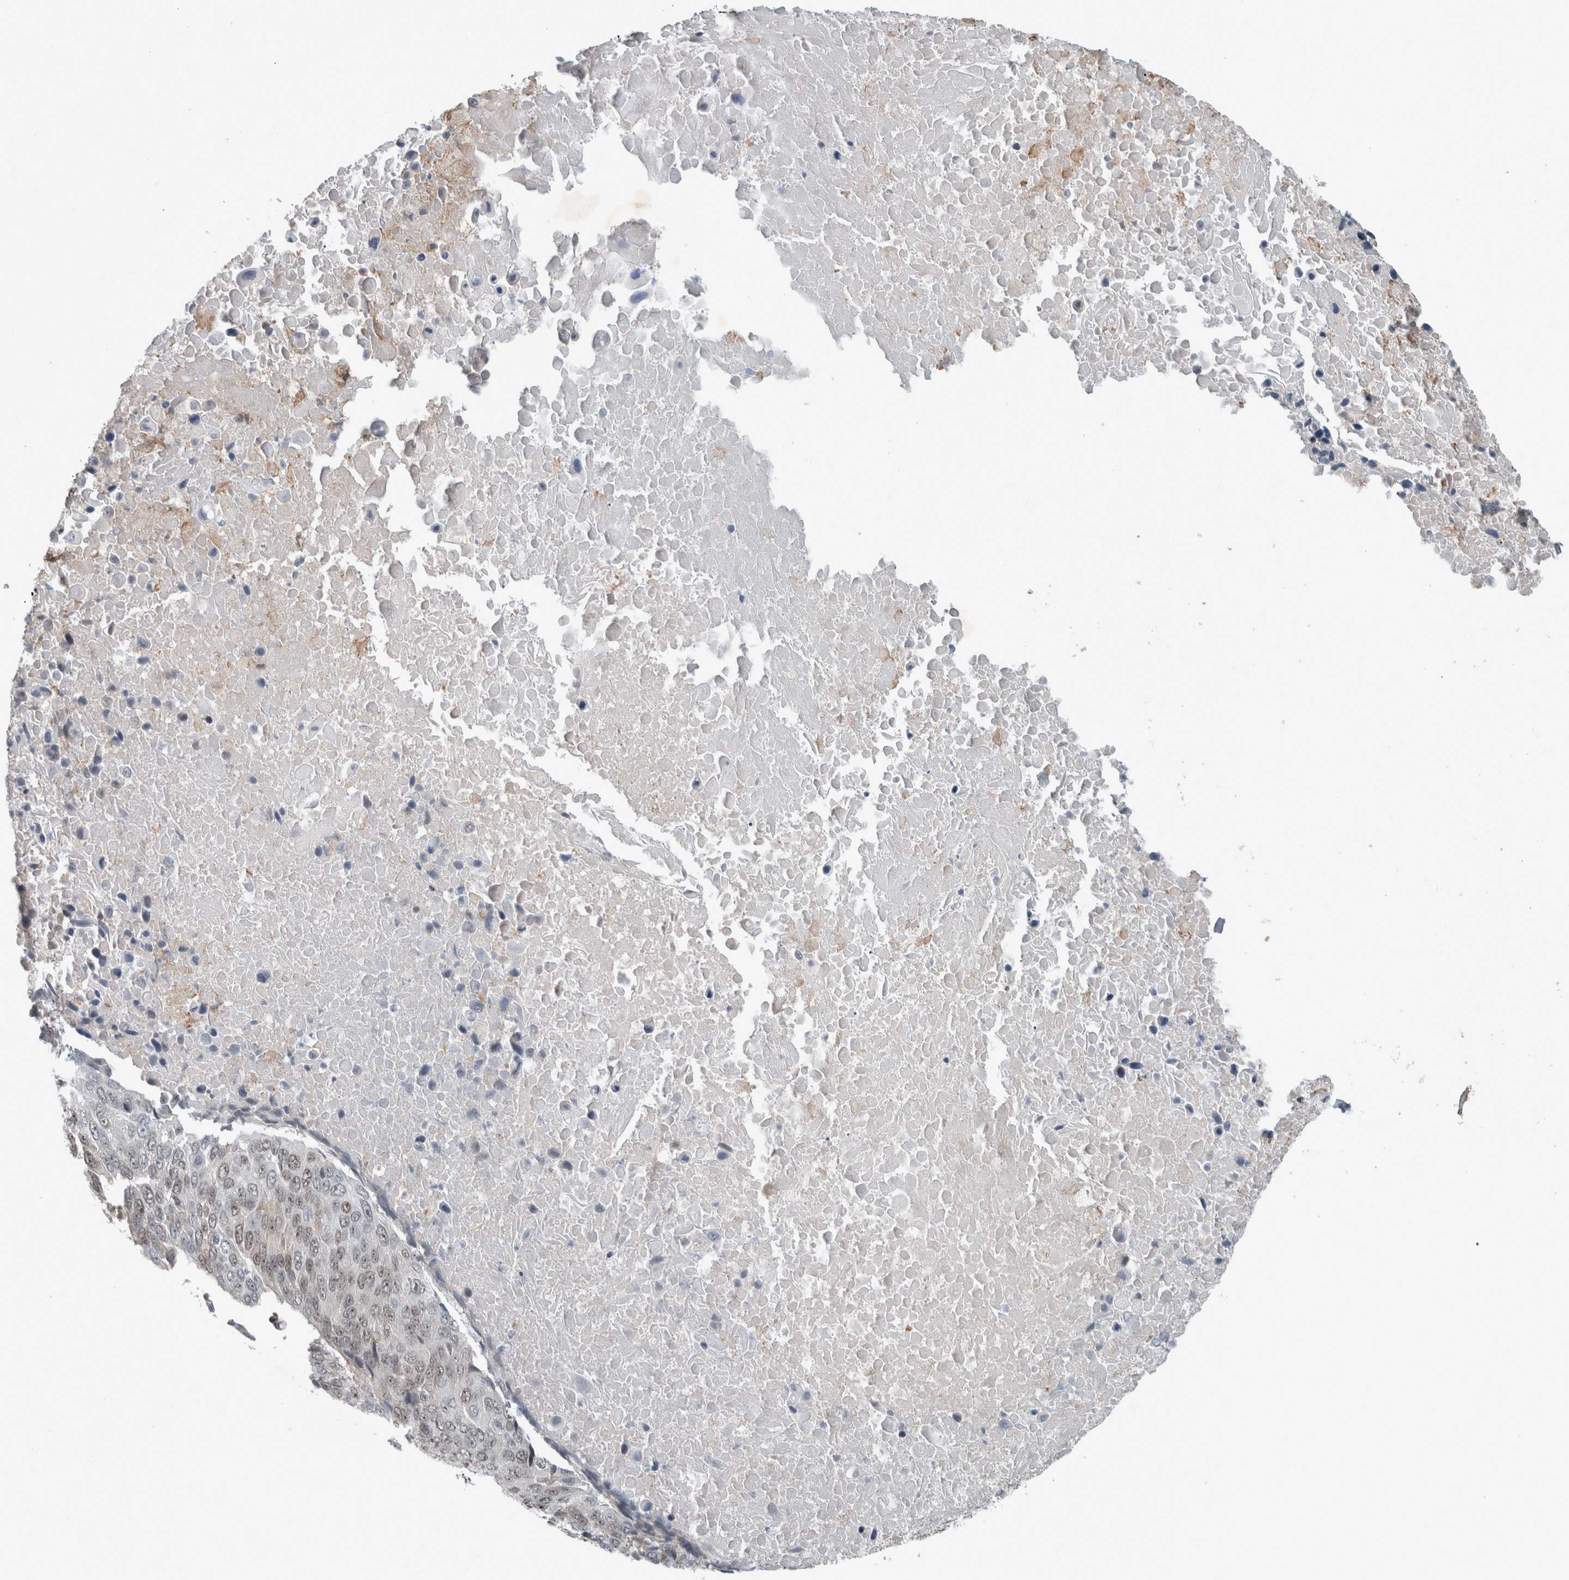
{"staining": {"intensity": "weak", "quantity": "<25%", "location": "nuclear"}, "tissue": "lung cancer", "cell_type": "Tumor cells", "image_type": "cancer", "snomed": [{"axis": "morphology", "description": "Squamous cell carcinoma, NOS"}, {"axis": "topography", "description": "Lung"}], "caption": "Immunohistochemistry histopathology image of neoplastic tissue: lung cancer stained with DAB reveals no significant protein staining in tumor cells.", "gene": "JADE2", "patient": {"sex": "male", "age": 66}}